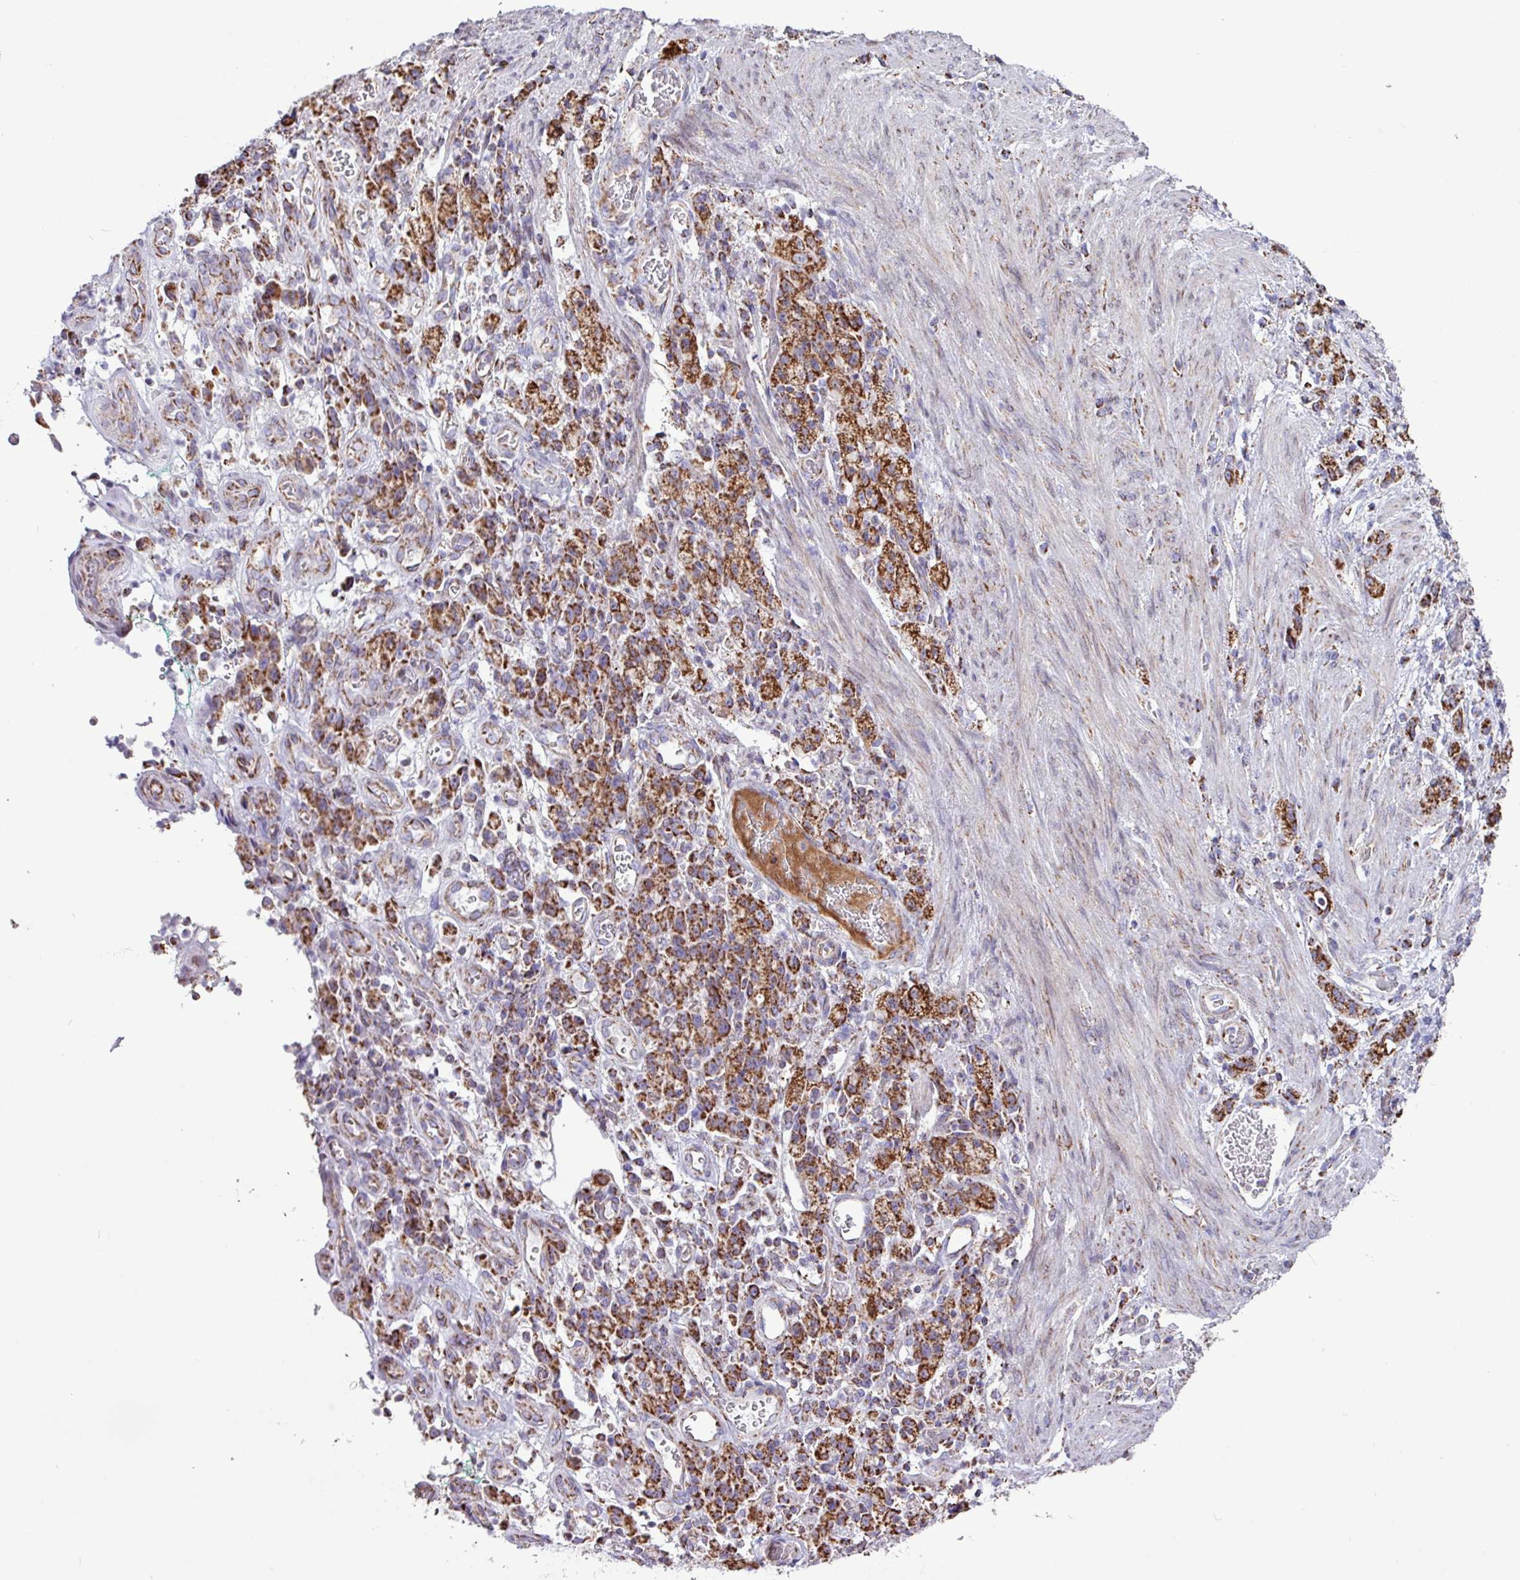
{"staining": {"intensity": "strong", "quantity": ">75%", "location": "cytoplasmic/membranous"}, "tissue": "stomach cancer", "cell_type": "Tumor cells", "image_type": "cancer", "snomed": [{"axis": "morphology", "description": "Adenocarcinoma, NOS"}, {"axis": "topography", "description": "Stomach"}], "caption": "Protein analysis of stomach cancer tissue demonstrates strong cytoplasmic/membranous positivity in about >75% of tumor cells.", "gene": "RTL3", "patient": {"sex": "male", "age": 77}}